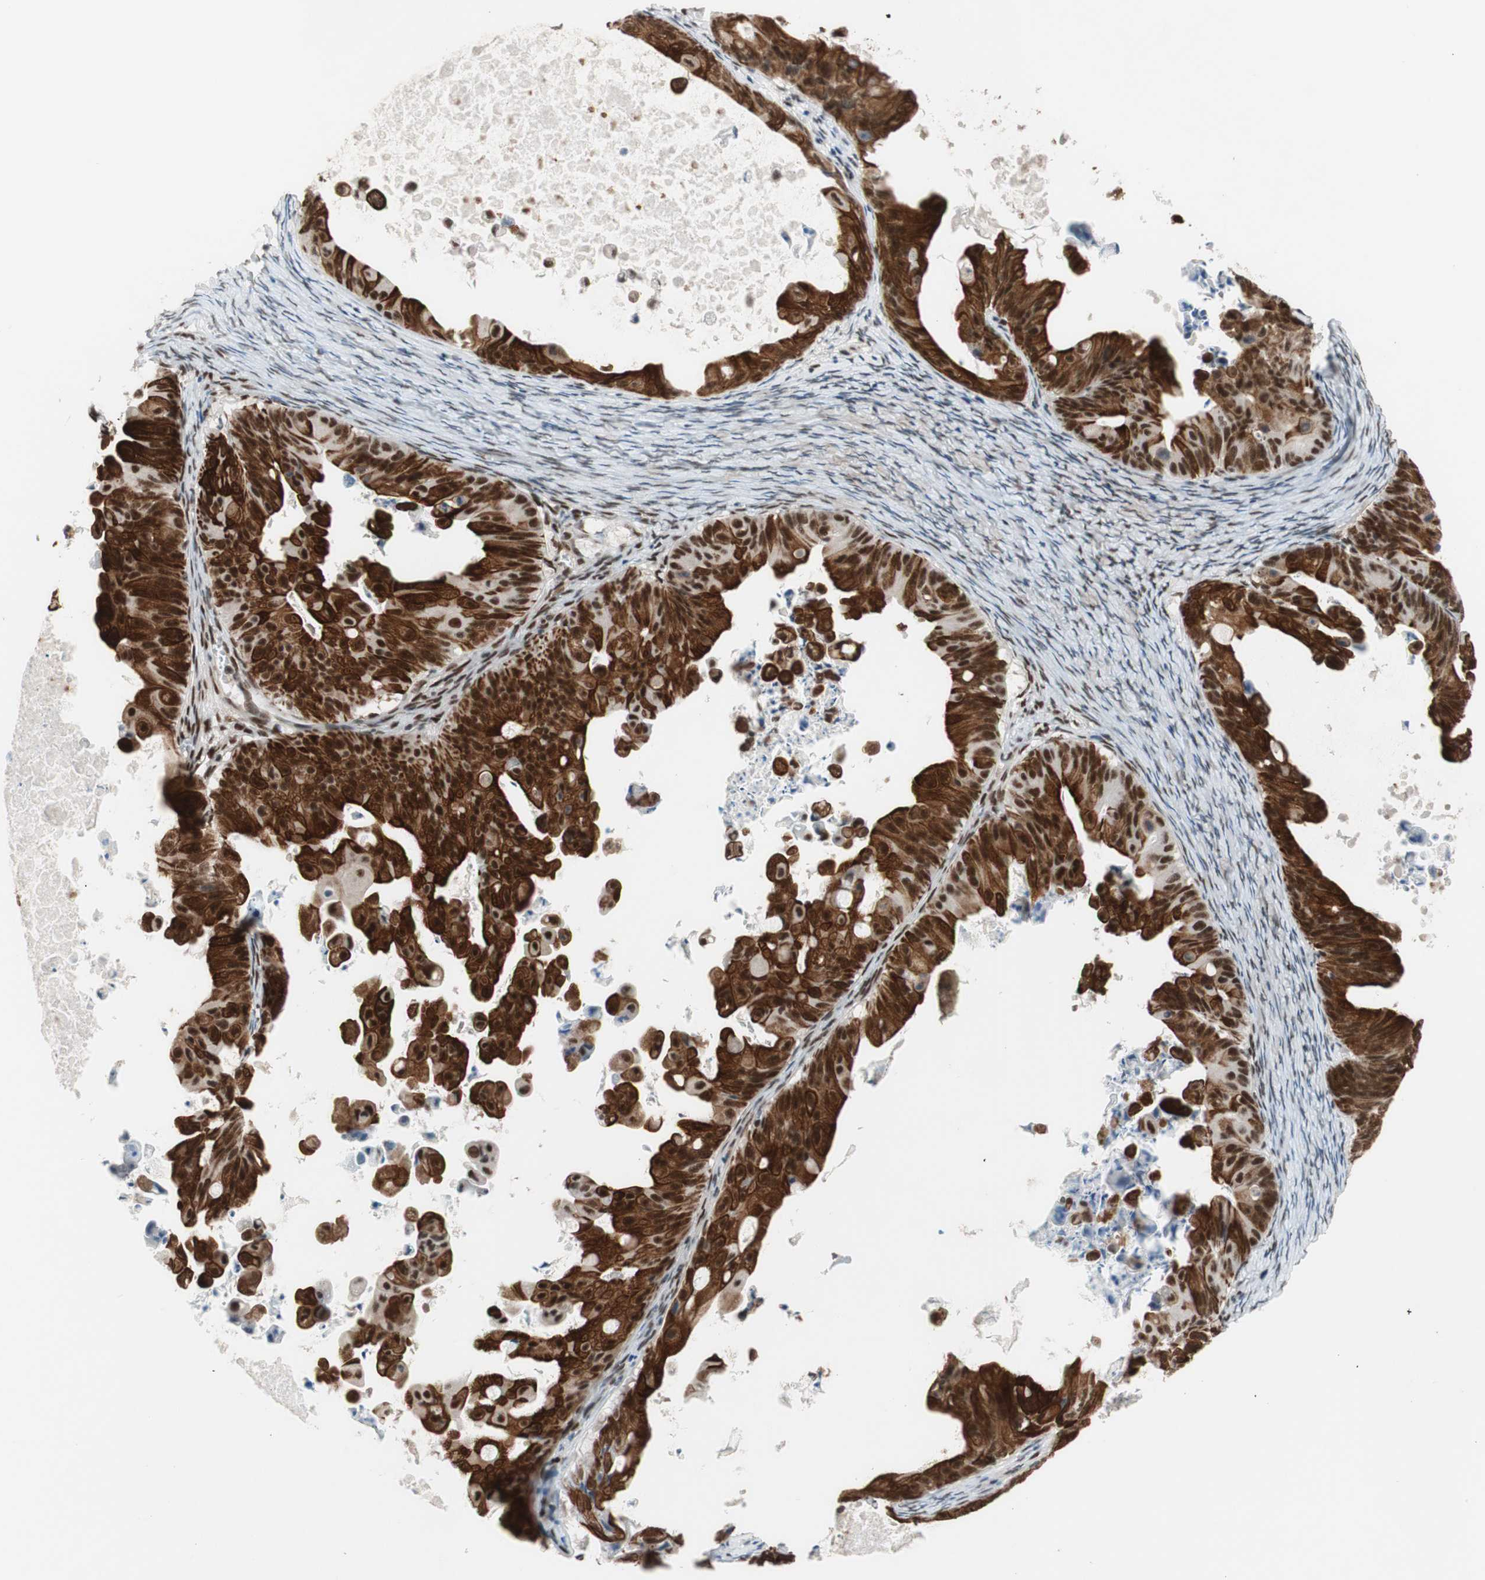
{"staining": {"intensity": "strong", "quantity": ">75%", "location": "cytoplasmic/membranous,nuclear"}, "tissue": "ovarian cancer", "cell_type": "Tumor cells", "image_type": "cancer", "snomed": [{"axis": "morphology", "description": "Cystadenocarcinoma, mucinous, NOS"}, {"axis": "topography", "description": "Ovary"}], "caption": "IHC staining of ovarian cancer (mucinous cystadenocarcinoma), which reveals high levels of strong cytoplasmic/membranous and nuclear expression in approximately >75% of tumor cells indicating strong cytoplasmic/membranous and nuclear protein positivity. The staining was performed using DAB (brown) for protein detection and nuclei were counterstained in hematoxylin (blue).", "gene": "PRPF19", "patient": {"sex": "female", "age": 37}}